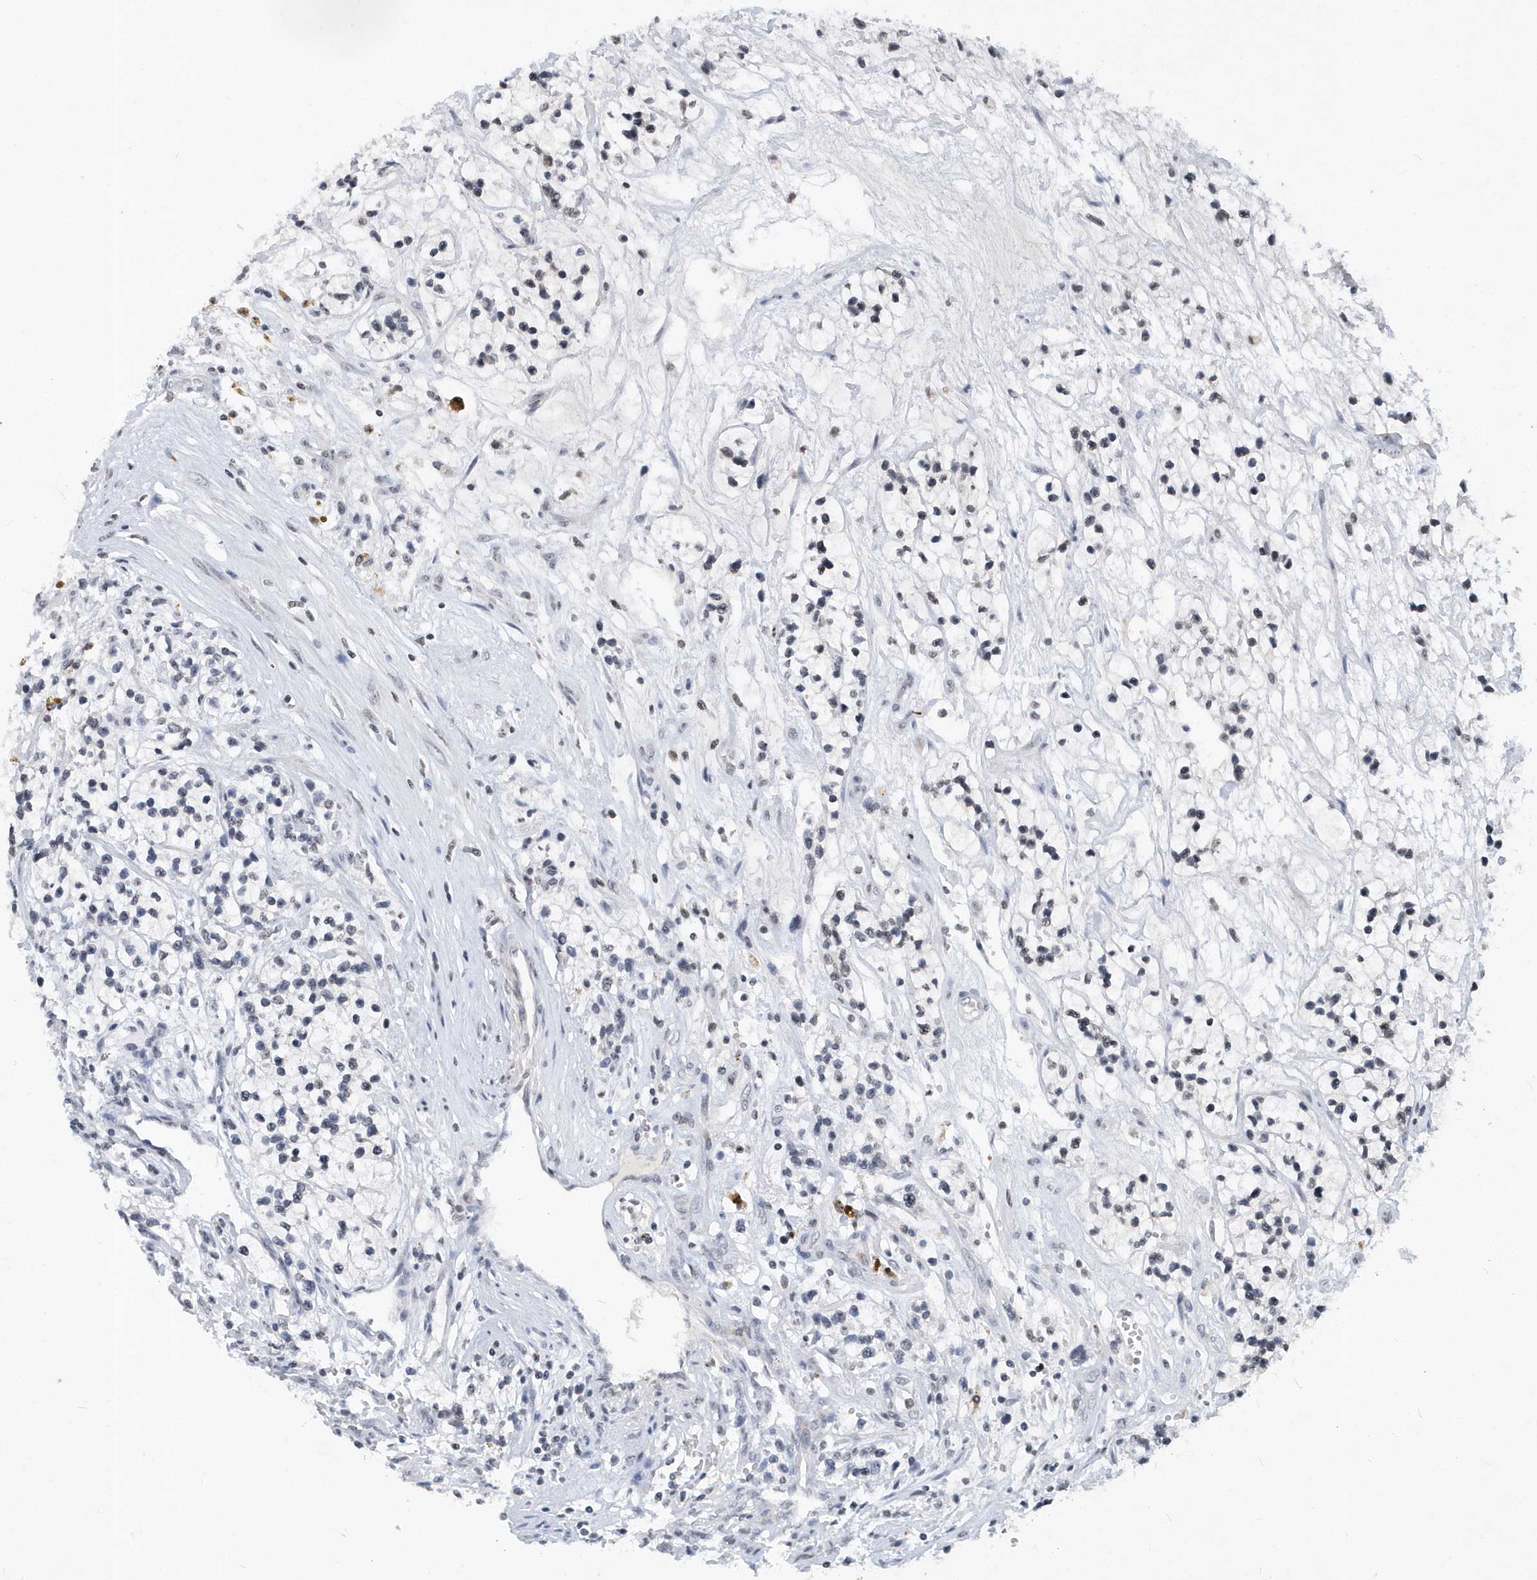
{"staining": {"intensity": "negative", "quantity": "none", "location": "none"}, "tissue": "renal cancer", "cell_type": "Tumor cells", "image_type": "cancer", "snomed": [{"axis": "morphology", "description": "Adenocarcinoma, NOS"}, {"axis": "topography", "description": "Kidney"}], "caption": "A histopathology image of renal cancer stained for a protein reveals no brown staining in tumor cells.", "gene": "VWA5B2", "patient": {"sex": "female", "age": 57}}